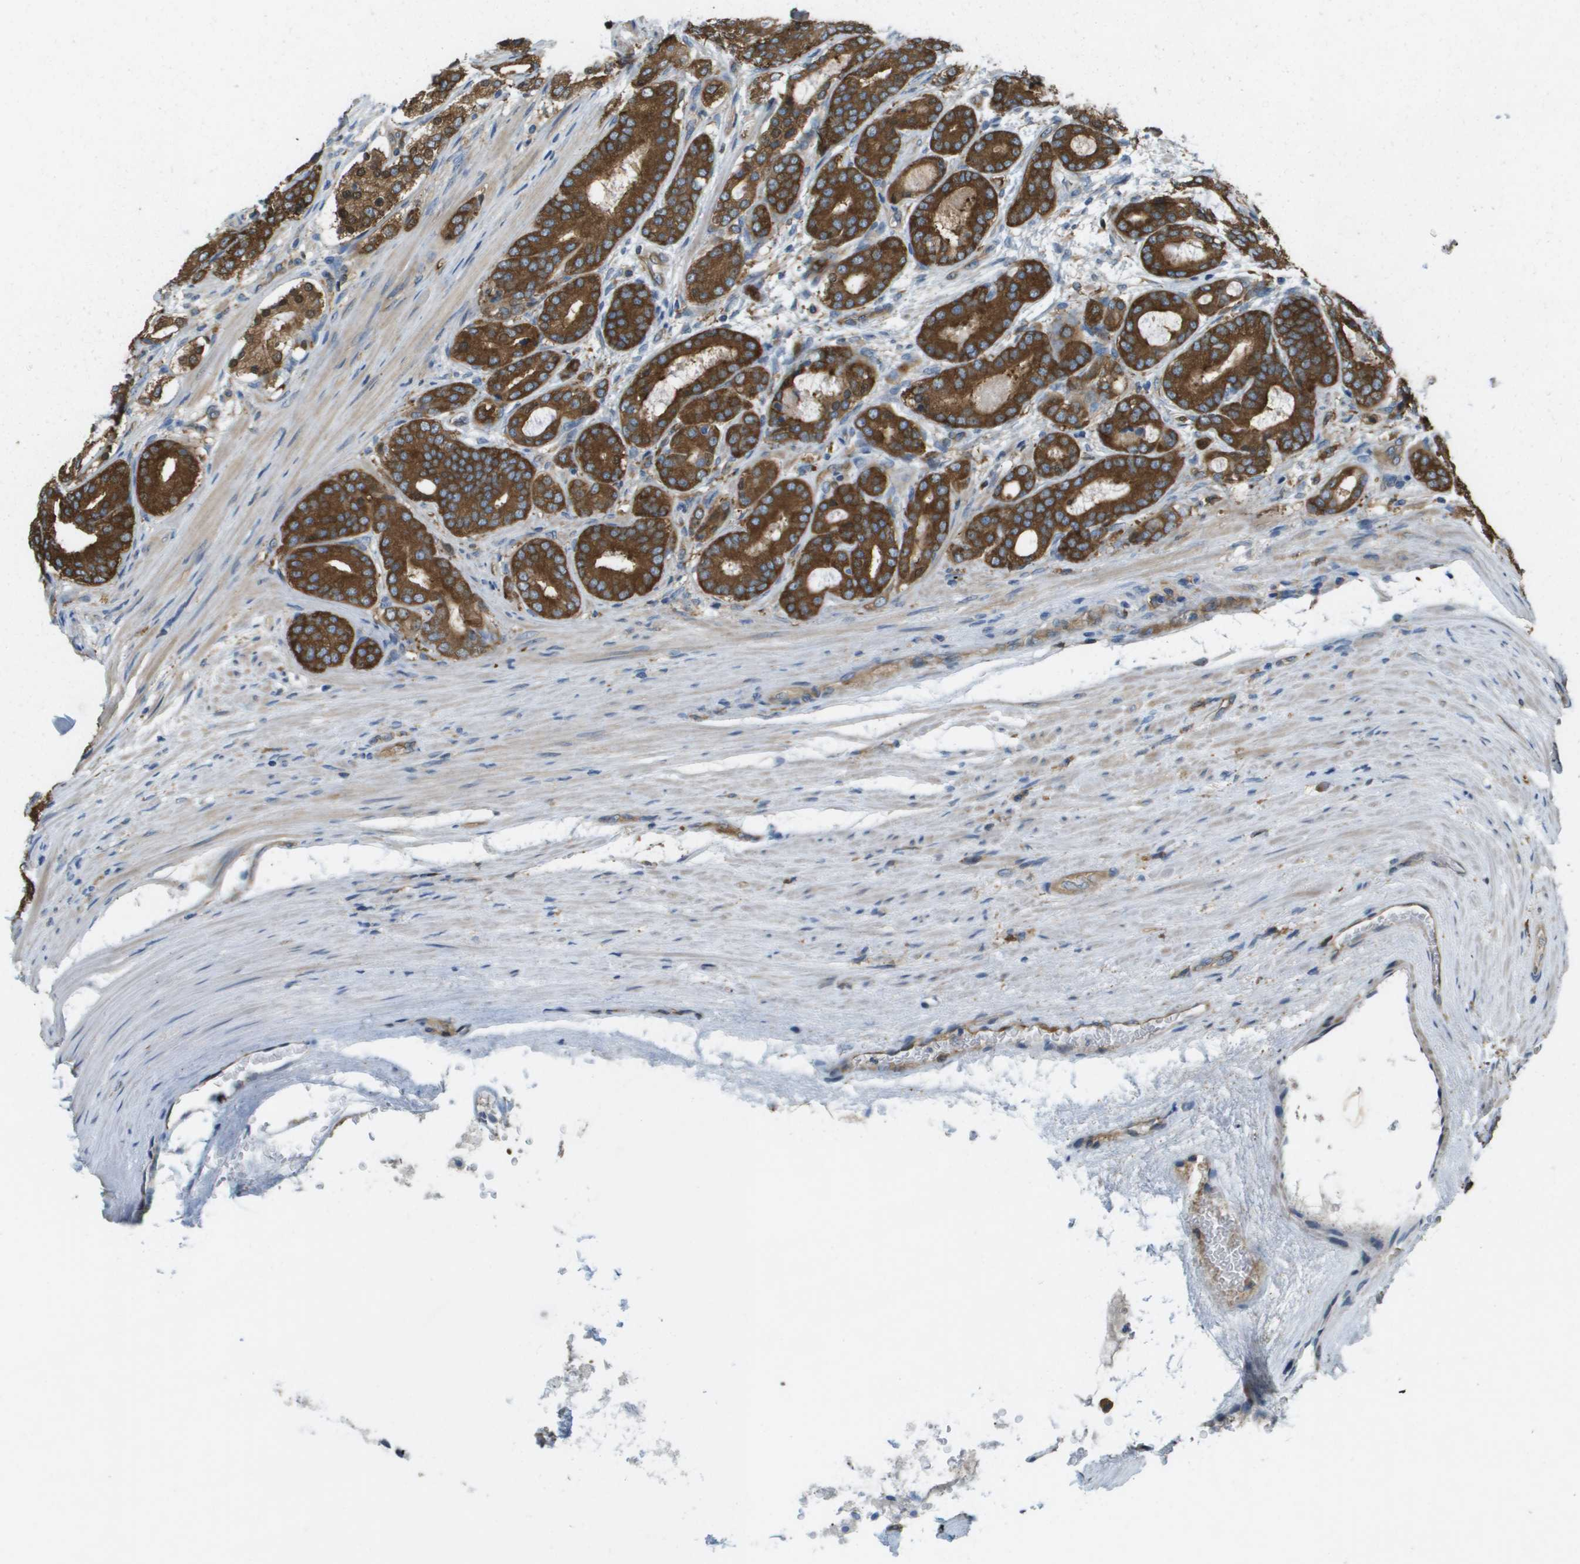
{"staining": {"intensity": "strong", "quantity": ">75%", "location": "cytoplasmic/membranous"}, "tissue": "prostate cancer", "cell_type": "Tumor cells", "image_type": "cancer", "snomed": [{"axis": "morphology", "description": "Adenocarcinoma, High grade"}, {"axis": "topography", "description": "Prostate"}], "caption": "Protein positivity by IHC exhibits strong cytoplasmic/membranous expression in approximately >75% of tumor cells in high-grade adenocarcinoma (prostate). (DAB IHC with brightfield microscopy, high magnification).", "gene": "CORO1B", "patient": {"sex": "male", "age": 60}}